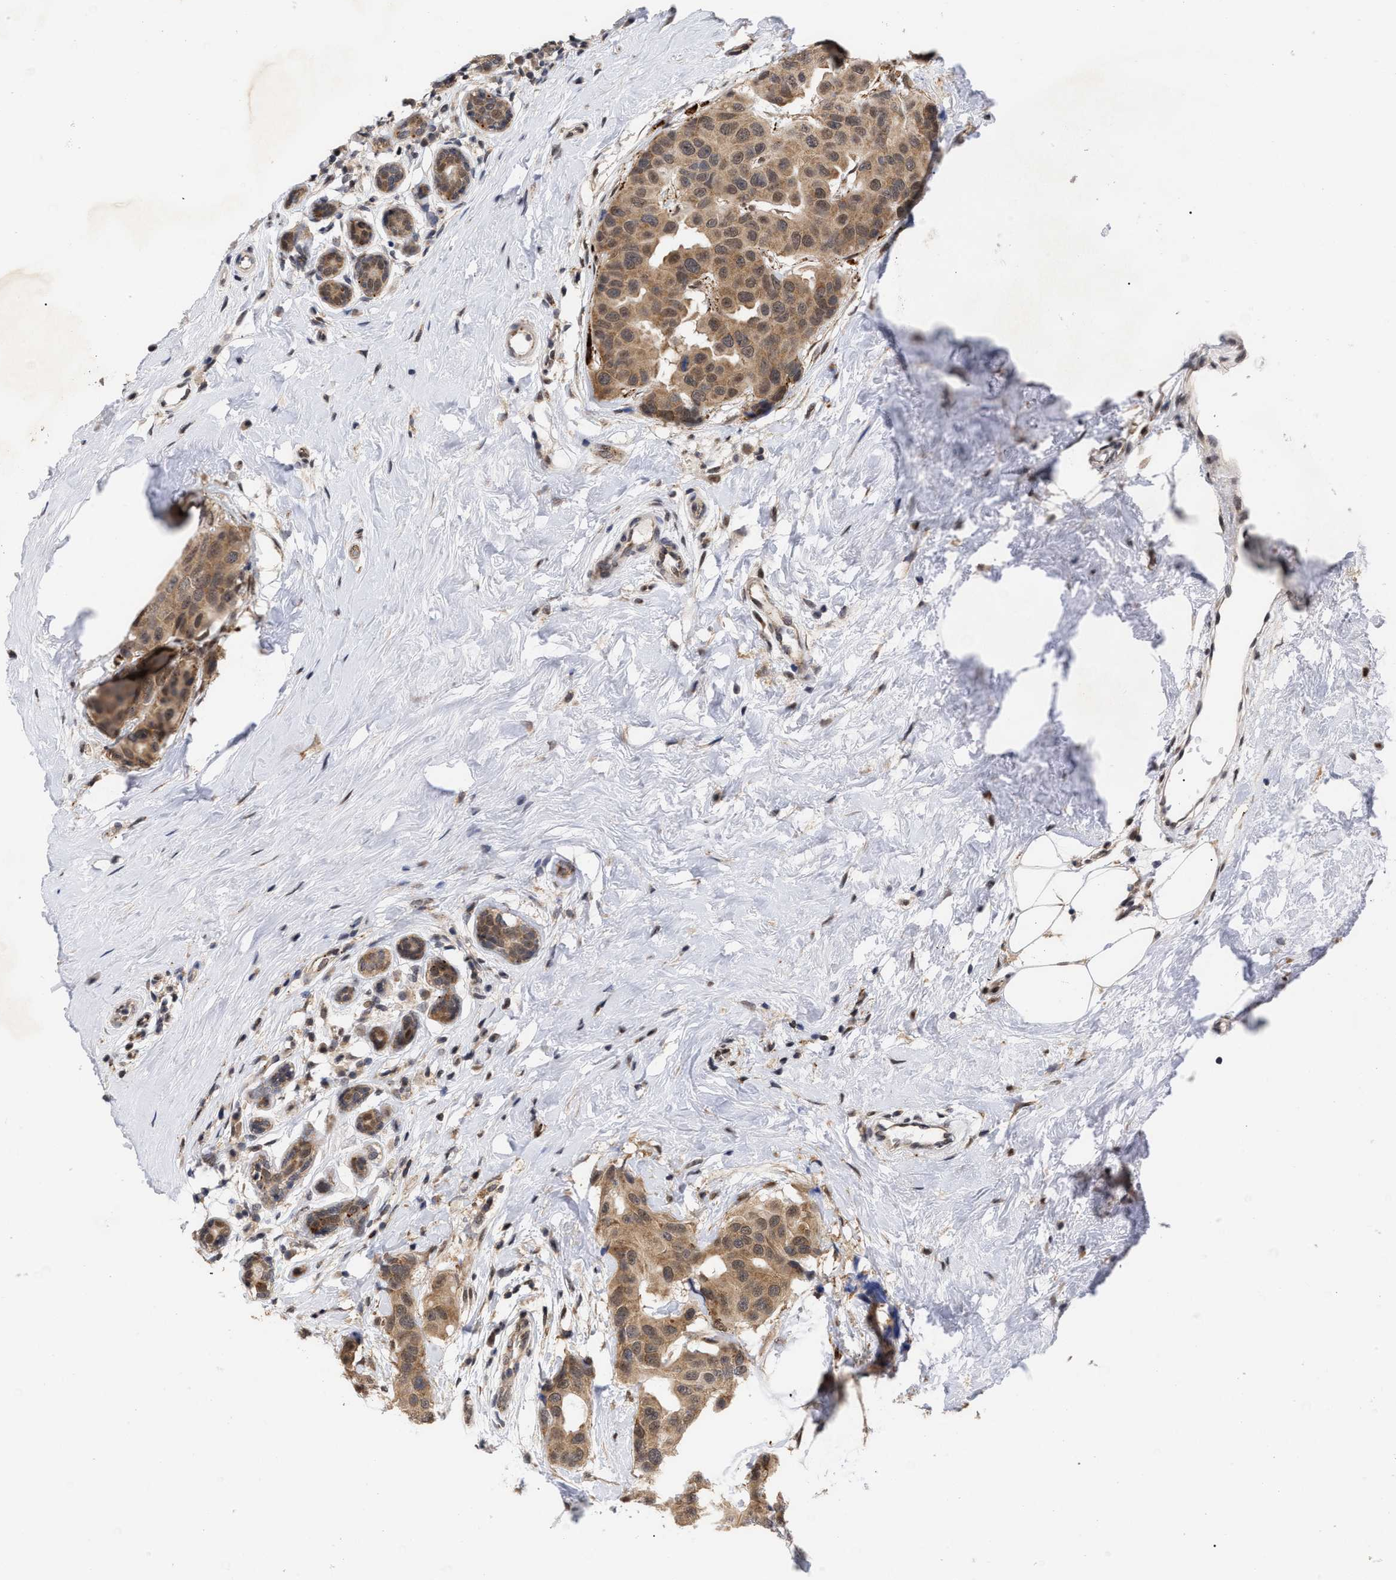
{"staining": {"intensity": "moderate", "quantity": ">75%", "location": "cytoplasmic/membranous"}, "tissue": "breast cancer", "cell_type": "Tumor cells", "image_type": "cancer", "snomed": [{"axis": "morphology", "description": "Normal tissue, NOS"}, {"axis": "morphology", "description": "Duct carcinoma"}, {"axis": "topography", "description": "Breast"}], "caption": "Protein staining of breast intraductal carcinoma tissue shows moderate cytoplasmic/membranous staining in approximately >75% of tumor cells.", "gene": "UPF1", "patient": {"sex": "female", "age": 39}}